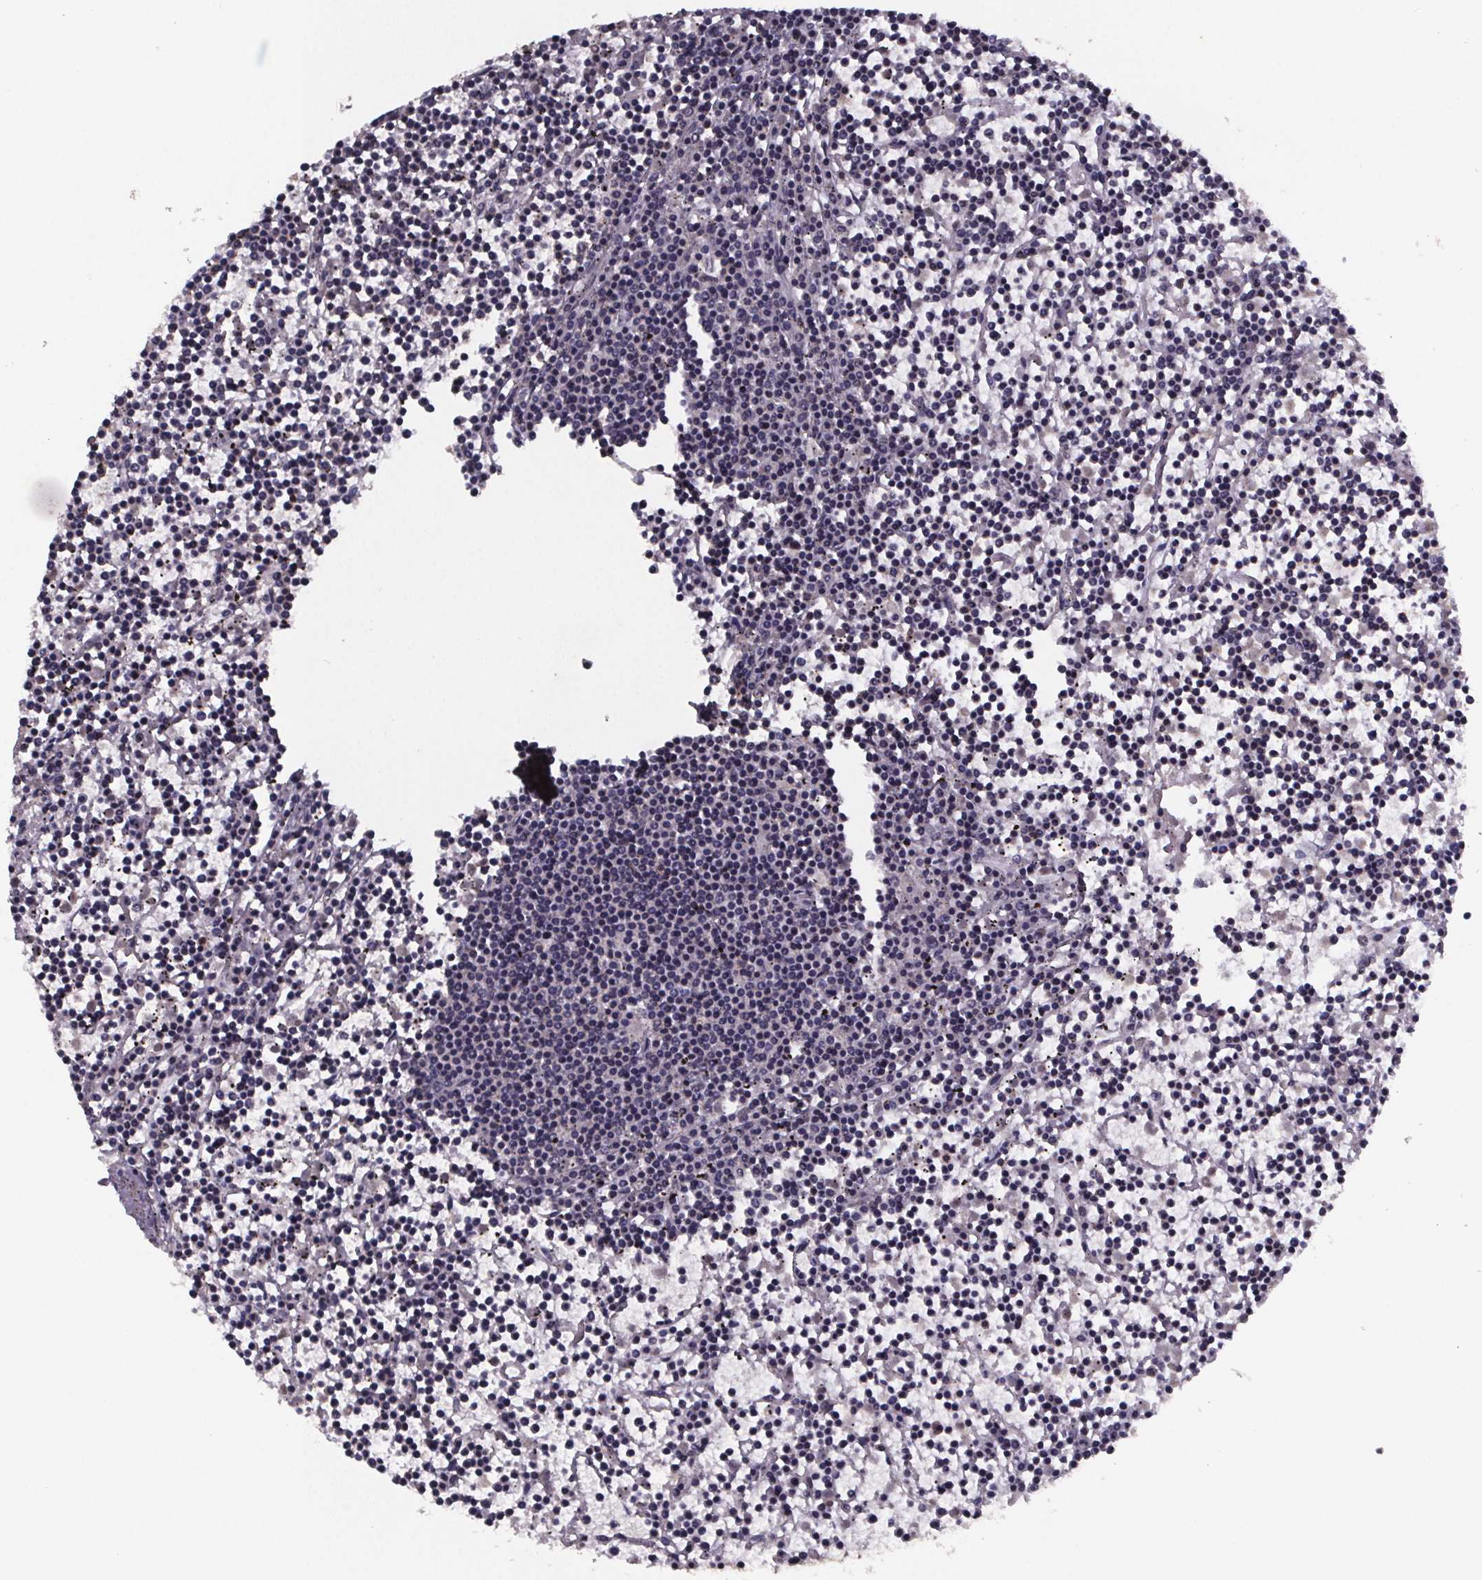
{"staining": {"intensity": "negative", "quantity": "none", "location": "none"}, "tissue": "lymphoma", "cell_type": "Tumor cells", "image_type": "cancer", "snomed": [{"axis": "morphology", "description": "Malignant lymphoma, non-Hodgkin's type, Low grade"}, {"axis": "topography", "description": "Spleen"}], "caption": "Immunohistochemical staining of human lymphoma demonstrates no significant staining in tumor cells.", "gene": "PALLD", "patient": {"sex": "female", "age": 19}}